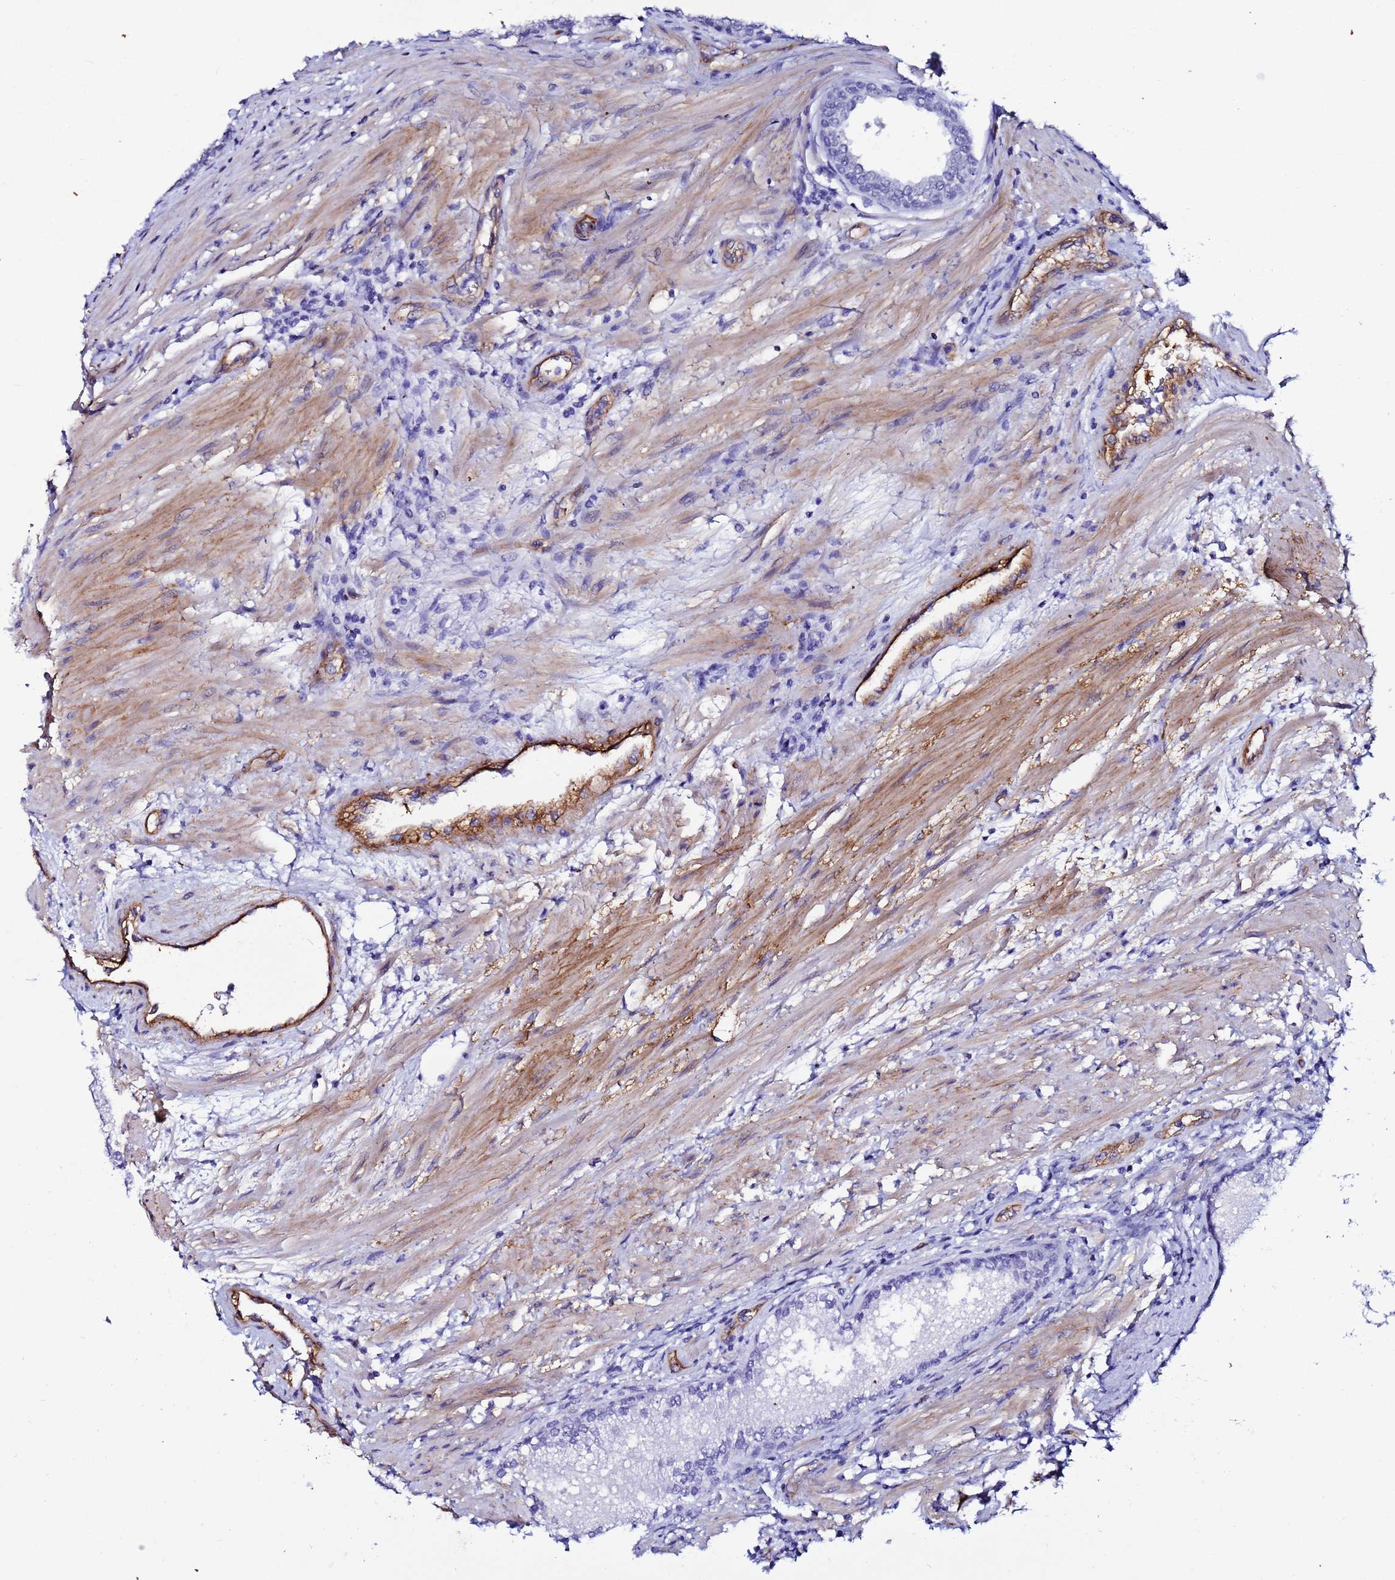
{"staining": {"intensity": "negative", "quantity": "none", "location": "none"}, "tissue": "prostate", "cell_type": "Glandular cells", "image_type": "normal", "snomed": [{"axis": "morphology", "description": "Normal tissue, NOS"}, {"axis": "topography", "description": "Prostate"}], "caption": "Immunohistochemistry (IHC) histopathology image of normal prostate stained for a protein (brown), which exhibits no positivity in glandular cells. (Brightfield microscopy of DAB (3,3'-diaminobenzidine) immunohistochemistry at high magnification).", "gene": "DEFB104A", "patient": {"sex": "male", "age": 76}}